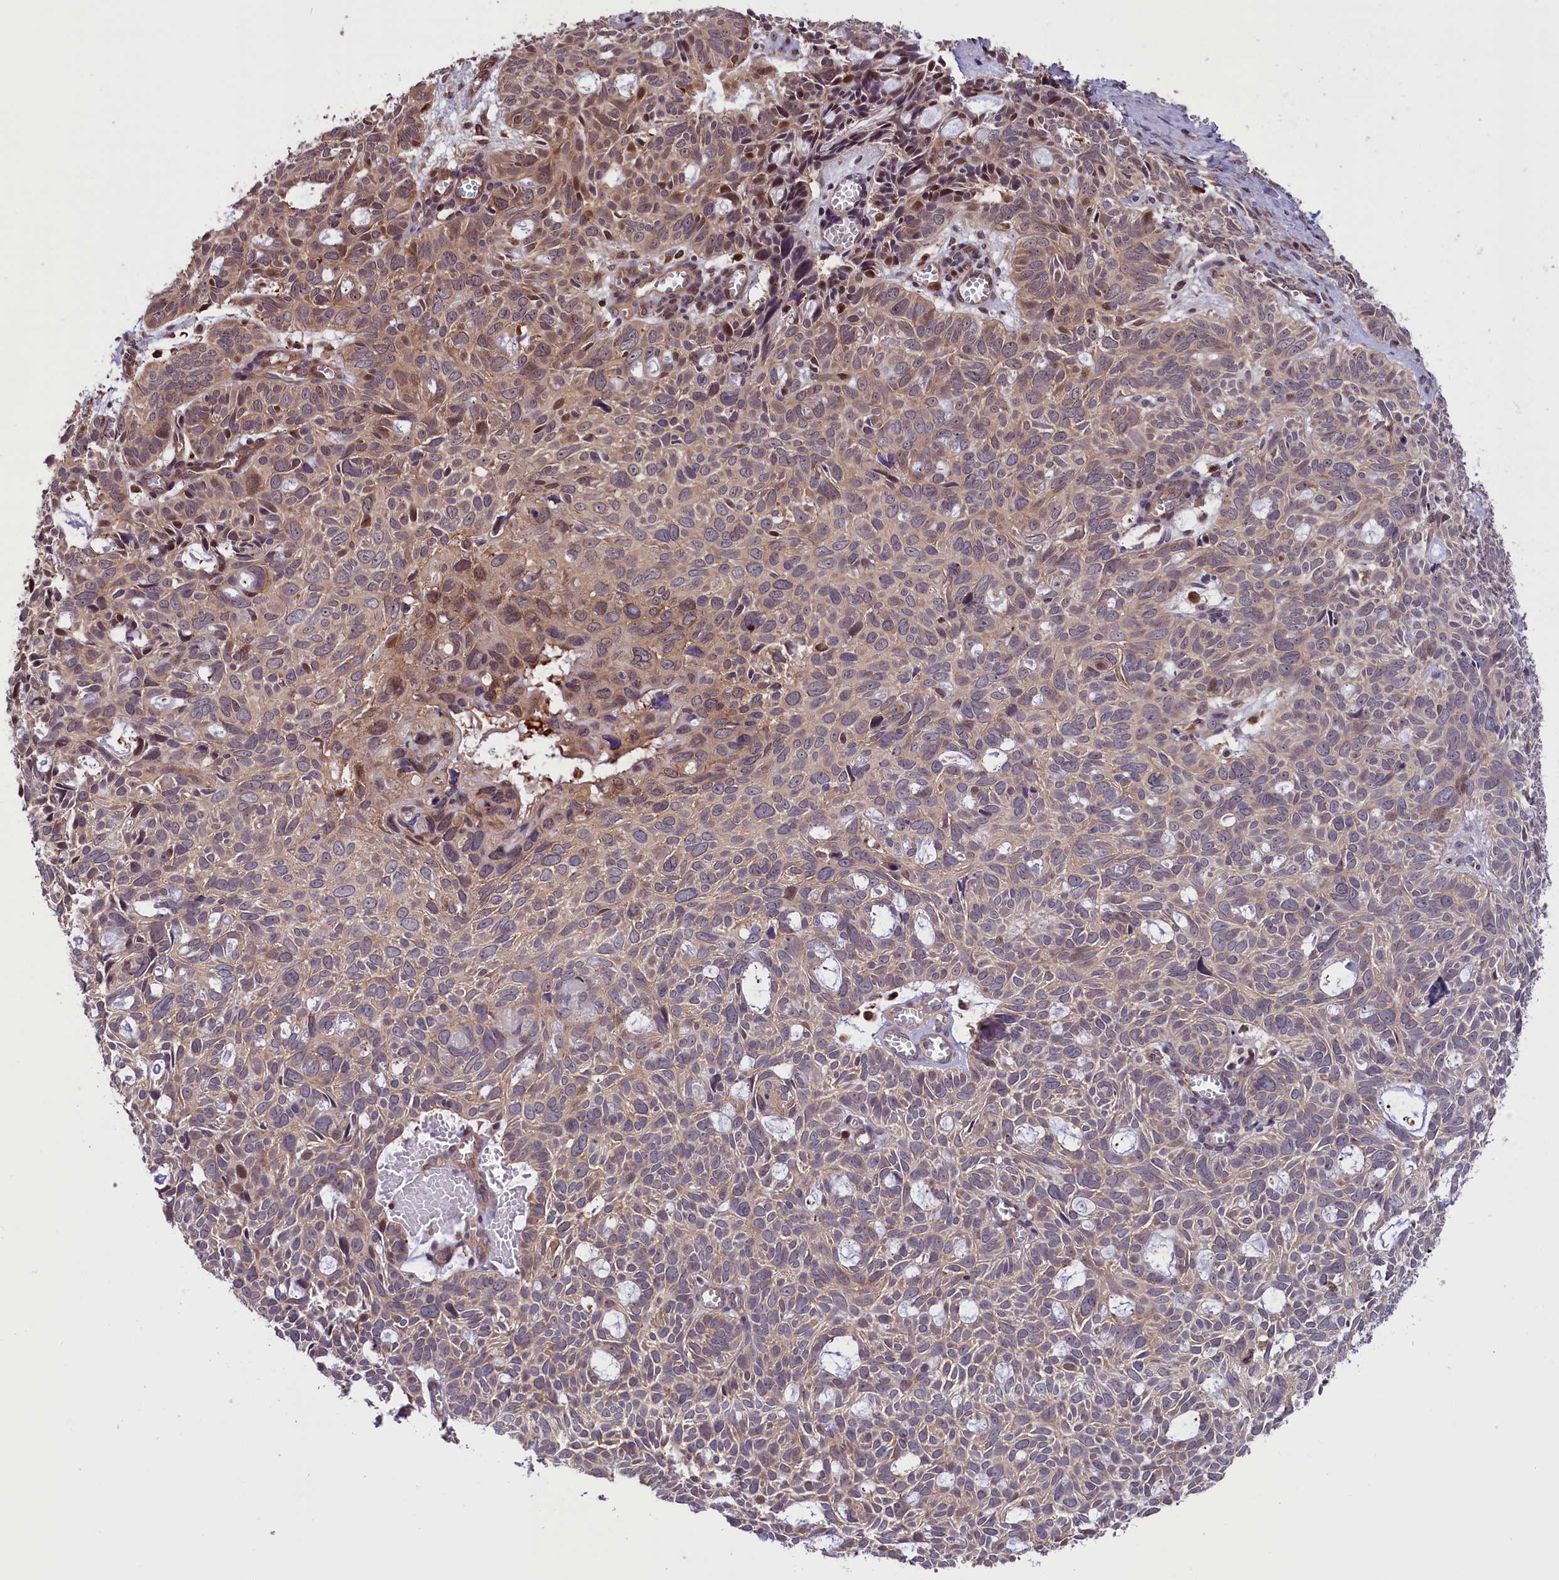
{"staining": {"intensity": "moderate", "quantity": "<25%", "location": "cytoplasmic/membranous,nuclear"}, "tissue": "skin cancer", "cell_type": "Tumor cells", "image_type": "cancer", "snomed": [{"axis": "morphology", "description": "Basal cell carcinoma"}, {"axis": "topography", "description": "Skin"}], "caption": "Immunohistochemistry photomicrograph of neoplastic tissue: skin cancer stained using IHC shows low levels of moderate protein expression localized specifically in the cytoplasmic/membranous and nuclear of tumor cells, appearing as a cytoplasmic/membranous and nuclear brown color.", "gene": "RIC8A", "patient": {"sex": "male", "age": 69}}